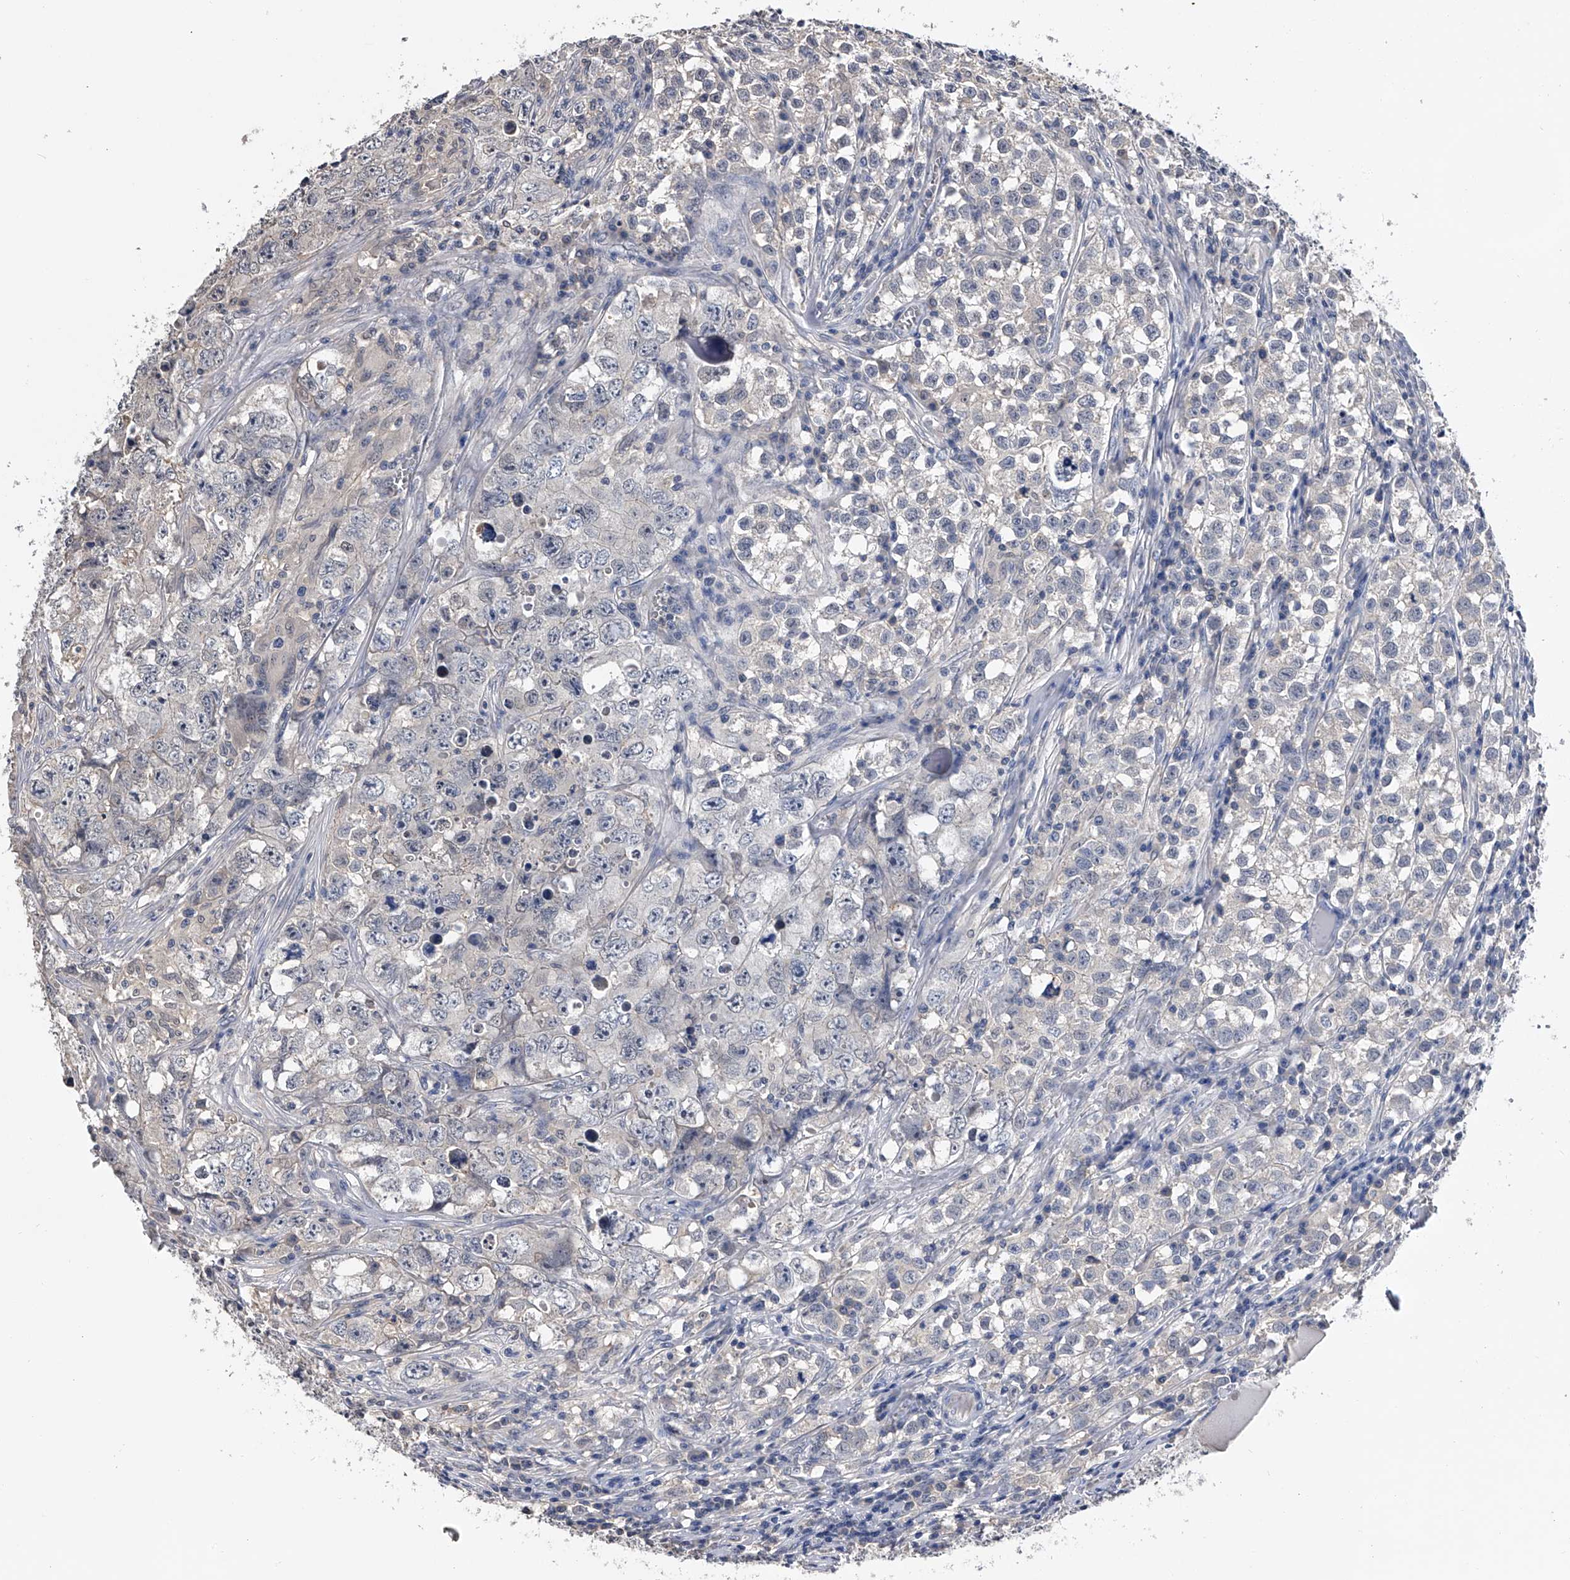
{"staining": {"intensity": "negative", "quantity": "none", "location": "none"}, "tissue": "testis cancer", "cell_type": "Tumor cells", "image_type": "cancer", "snomed": [{"axis": "morphology", "description": "Seminoma, NOS"}, {"axis": "morphology", "description": "Carcinoma, Embryonal, NOS"}, {"axis": "topography", "description": "Testis"}], "caption": "A histopathology image of human testis cancer (seminoma) is negative for staining in tumor cells.", "gene": "EFCAB7", "patient": {"sex": "male", "age": 43}}